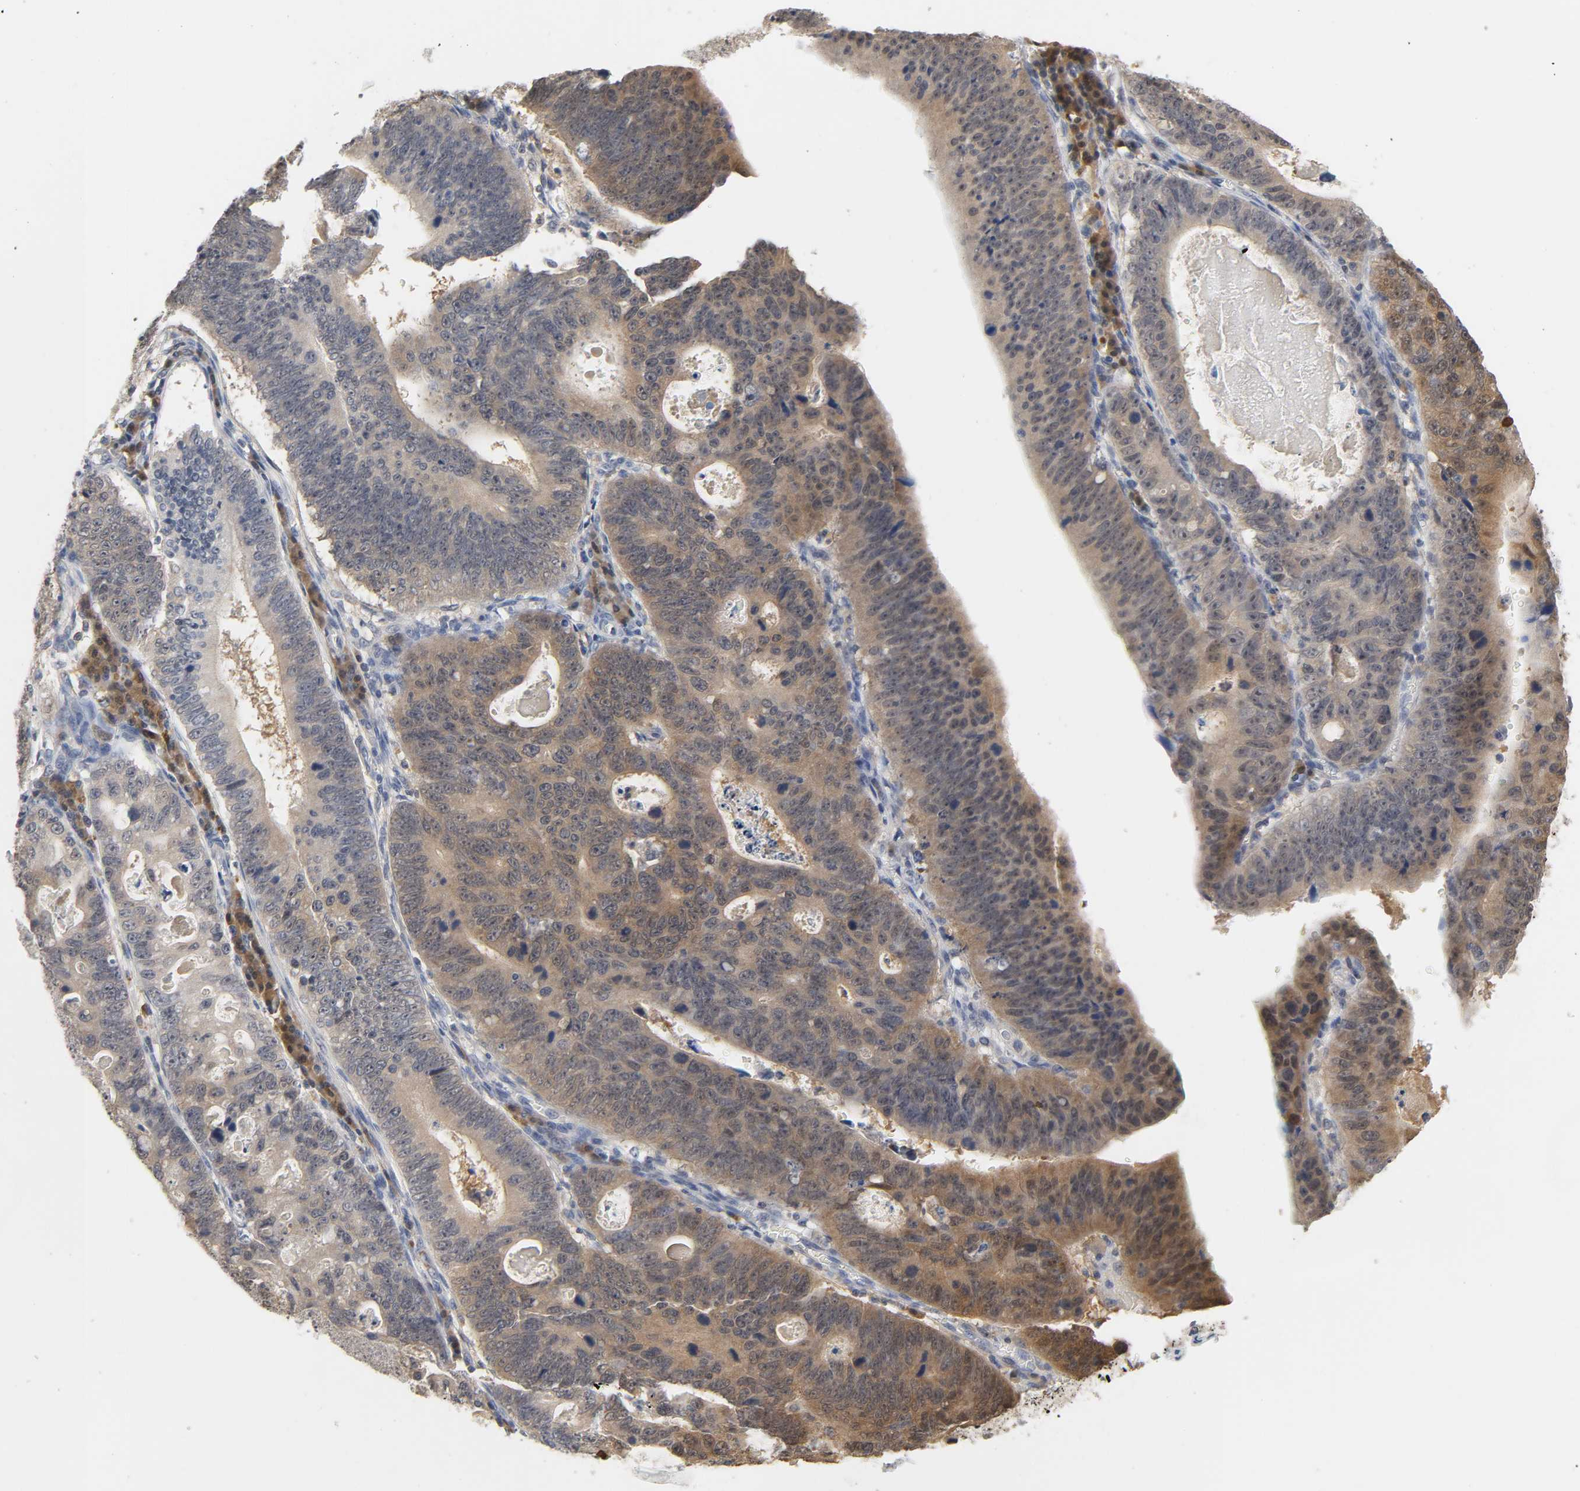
{"staining": {"intensity": "moderate", "quantity": ">75%", "location": "cytoplasmic/membranous"}, "tissue": "stomach cancer", "cell_type": "Tumor cells", "image_type": "cancer", "snomed": [{"axis": "morphology", "description": "Adenocarcinoma, NOS"}, {"axis": "topography", "description": "Stomach"}], "caption": "Protein expression analysis of adenocarcinoma (stomach) exhibits moderate cytoplasmic/membranous positivity in approximately >75% of tumor cells. (brown staining indicates protein expression, while blue staining denotes nuclei).", "gene": "MIF", "patient": {"sex": "male", "age": 59}}